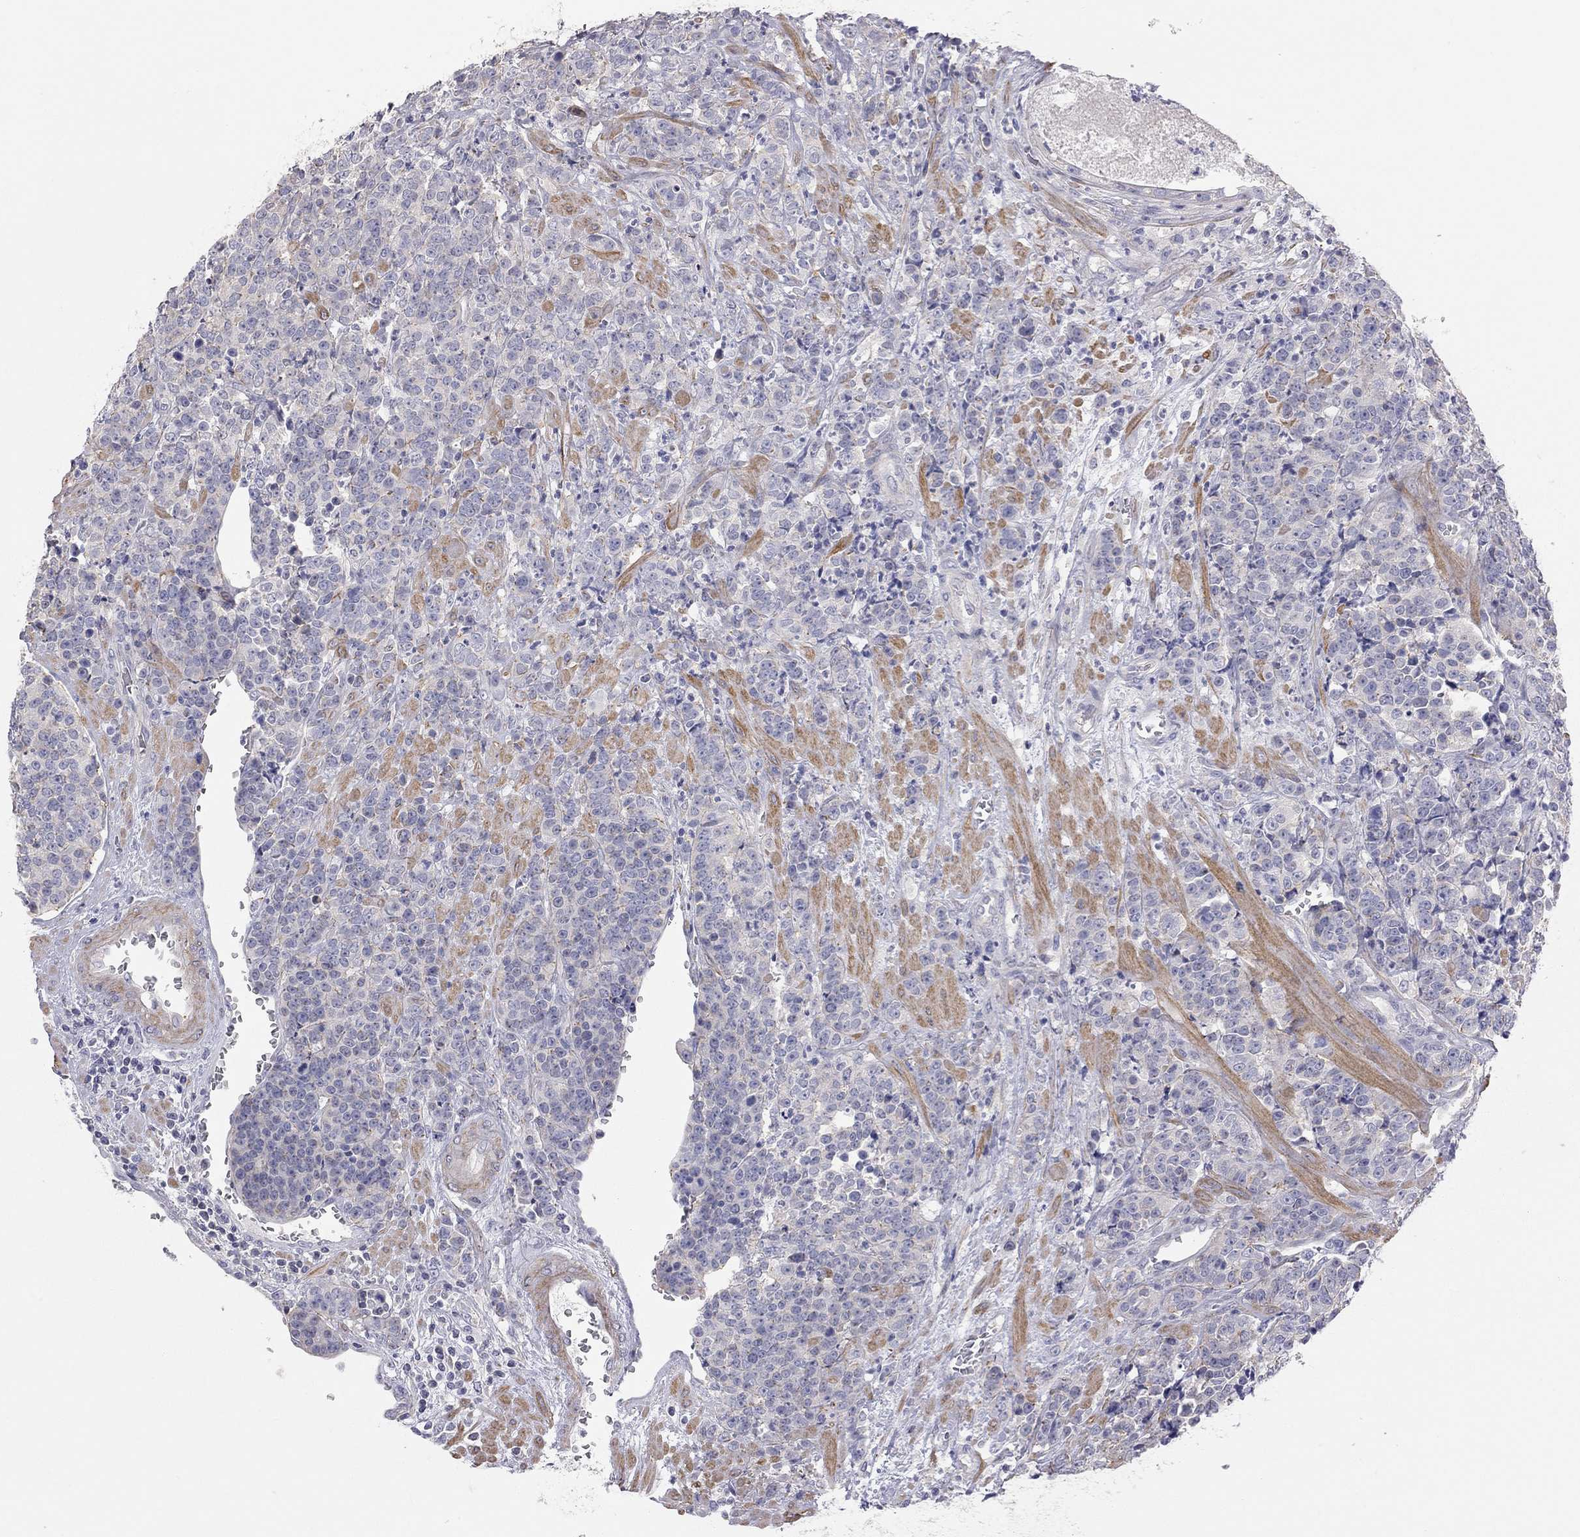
{"staining": {"intensity": "negative", "quantity": "none", "location": "none"}, "tissue": "prostate cancer", "cell_type": "Tumor cells", "image_type": "cancer", "snomed": [{"axis": "morphology", "description": "Adenocarcinoma, NOS"}, {"axis": "topography", "description": "Prostate"}], "caption": "IHC micrograph of human prostate cancer (adenocarcinoma) stained for a protein (brown), which shows no staining in tumor cells. (Stains: DAB (3,3'-diaminobenzidine) immunohistochemistry with hematoxylin counter stain, Microscopy: brightfield microscopy at high magnification).", "gene": "ADCYAP1", "patient": {"sex": "male", "age": 67}}